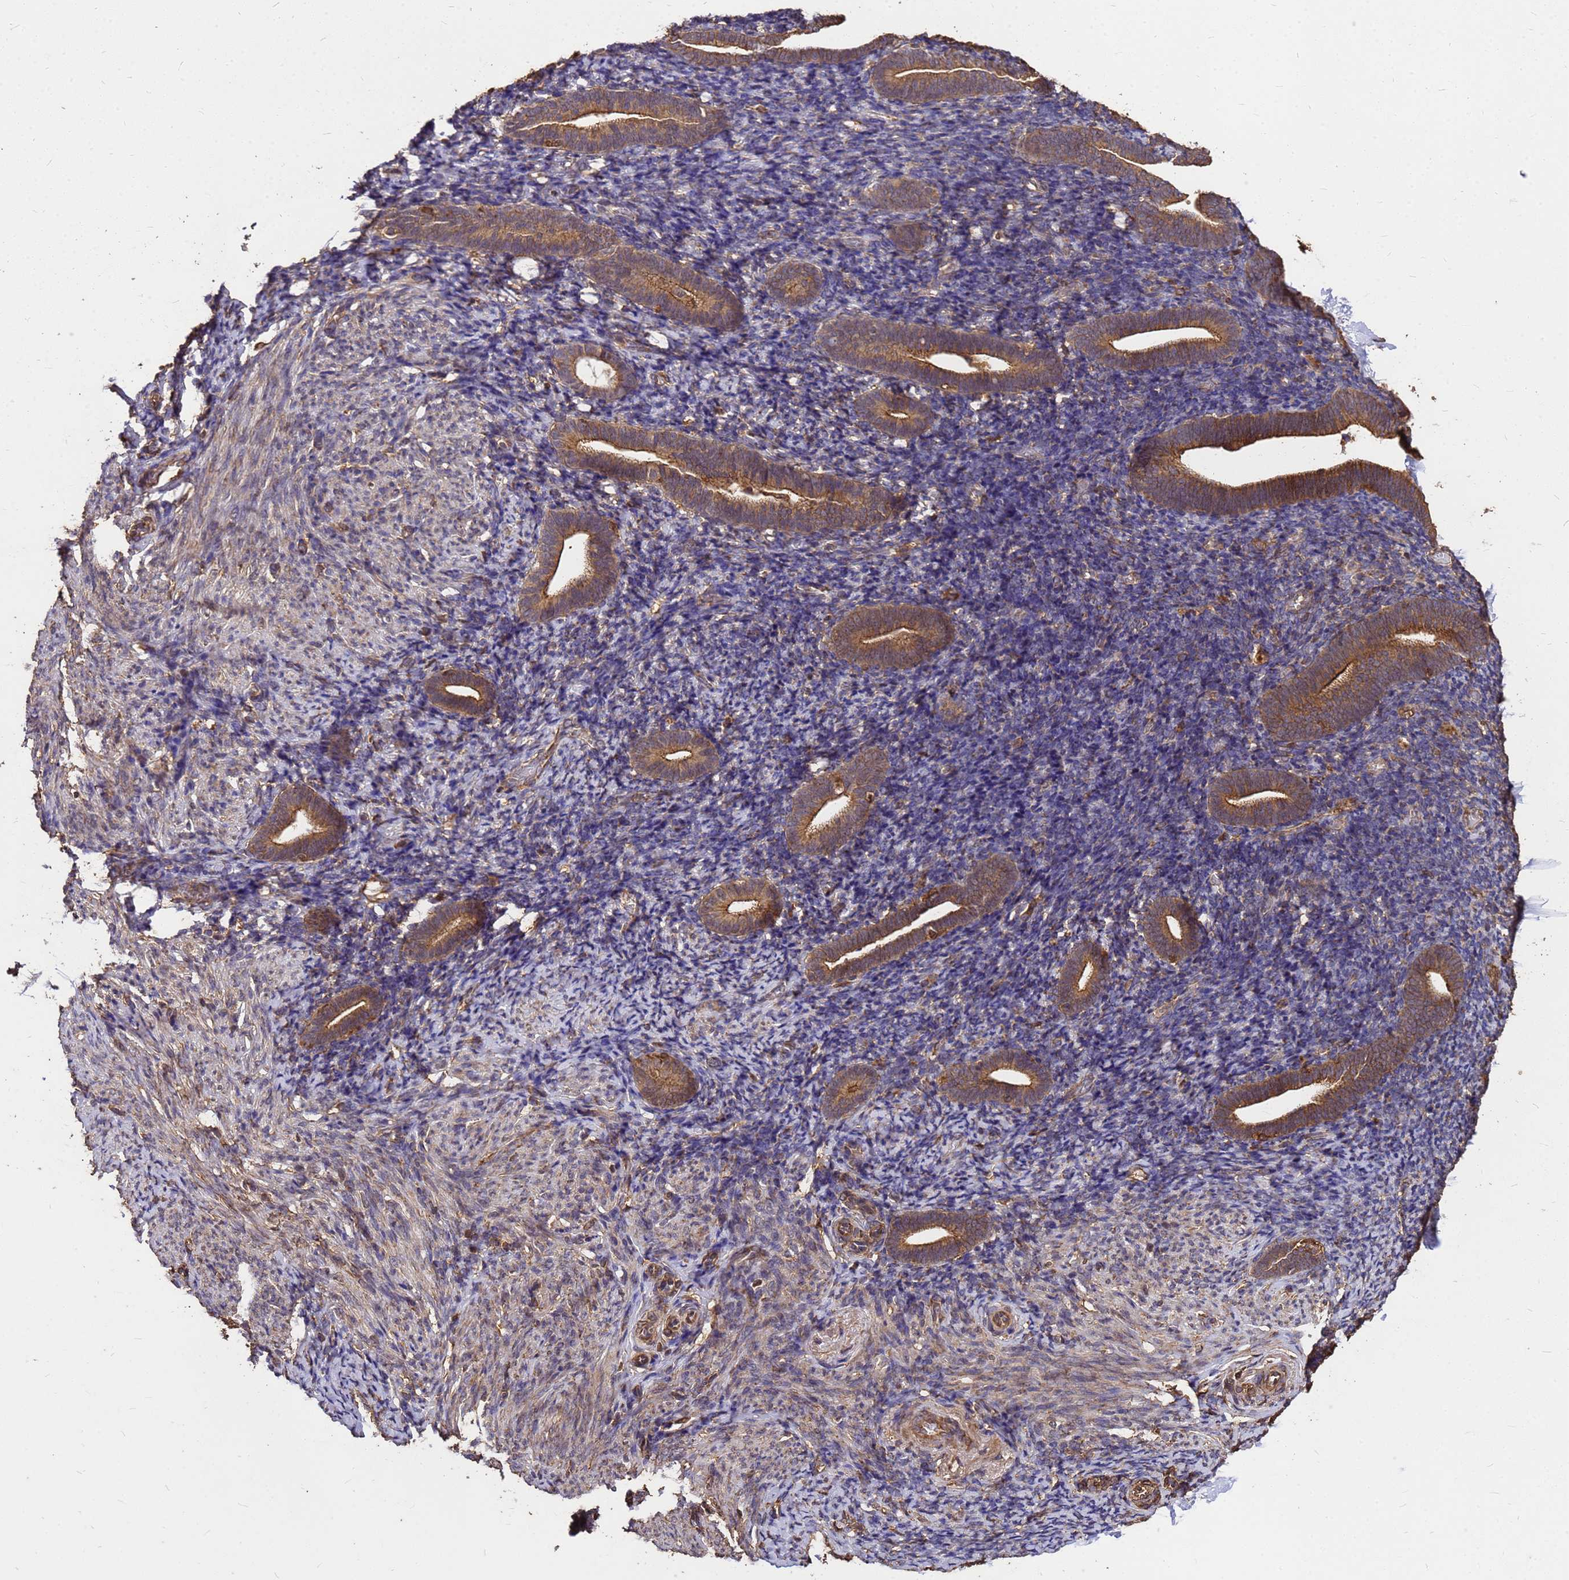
{"staining": {"intensity": "moderate", "quantity": "25%-75%", "location": "cytoplasmic/membranous"}, "tissue": "endometrium", "cell_type": "Cells in endometrial stroma", "image_type": "normal", "snomed": [{"axis": "morphology", "description": "Normal tissue, NOS"}, {"axis": "topography", "description": "Endometrium"}], "caption": "A medium amount of moderate cytoplasmic/membranous expression is seen in about 25%-75% of cells in endometrial stroma in normal endometrium. (DAB = brown stain, brightfield microscopy at high magnification).", "gene": "ZNF618", "patient": {"sex": "female", "age": 51}}